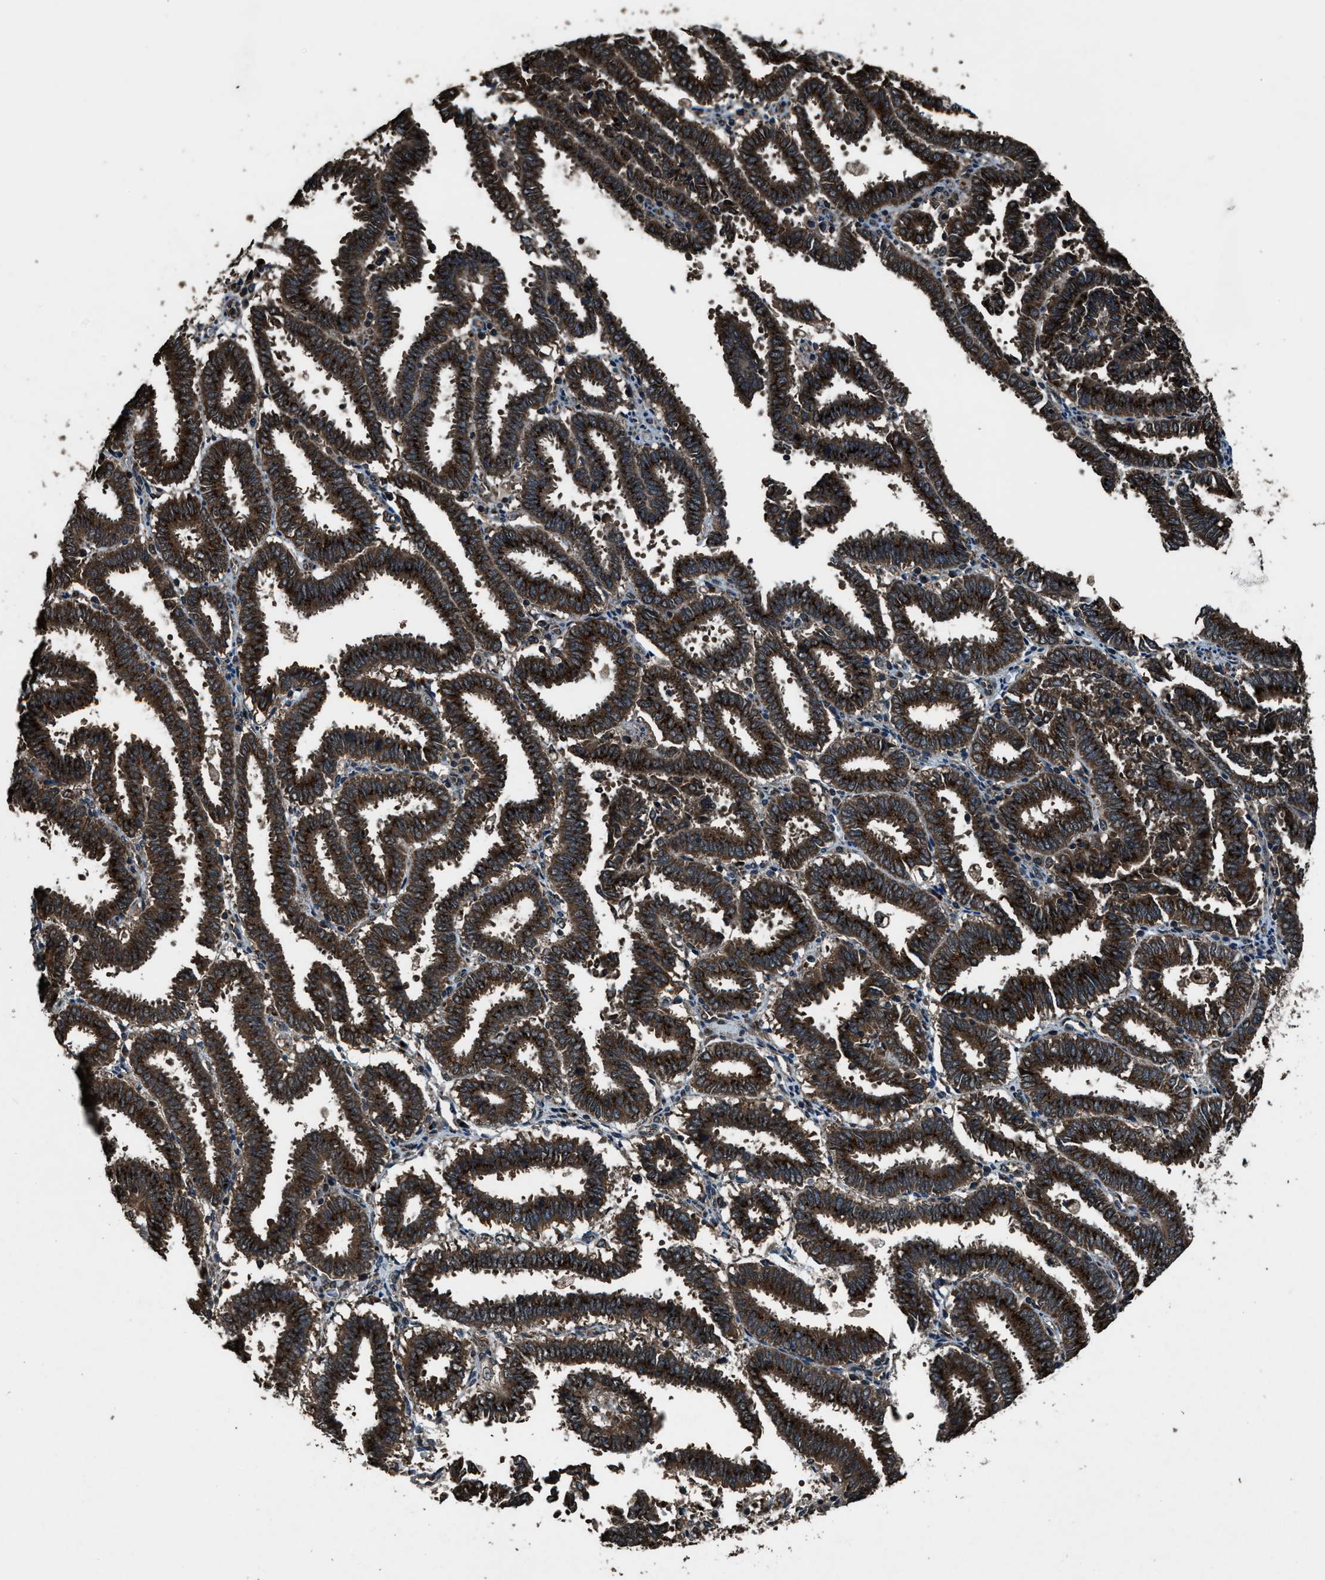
{"staining": {"intensity": "strong", "quantity": ">75%", "location": "cytoplasmic/membranous"}, "tissue": "endometrial cancer", "cell_type": "Tumor cells", "image_type": "cancer", "snomed": [{"axis": "morphology", "description": "Adenocarcinoma, NOS"}, {"axis": "topography", "description": "Uterus"}], "caption": "Protein staining shows strong cytoplasmic/membranous positivity in approximately >75% of tumor cells in endometrial cancer.", "gene": "SLC38A10", "patient": {"sex": "female", "age": 83}}